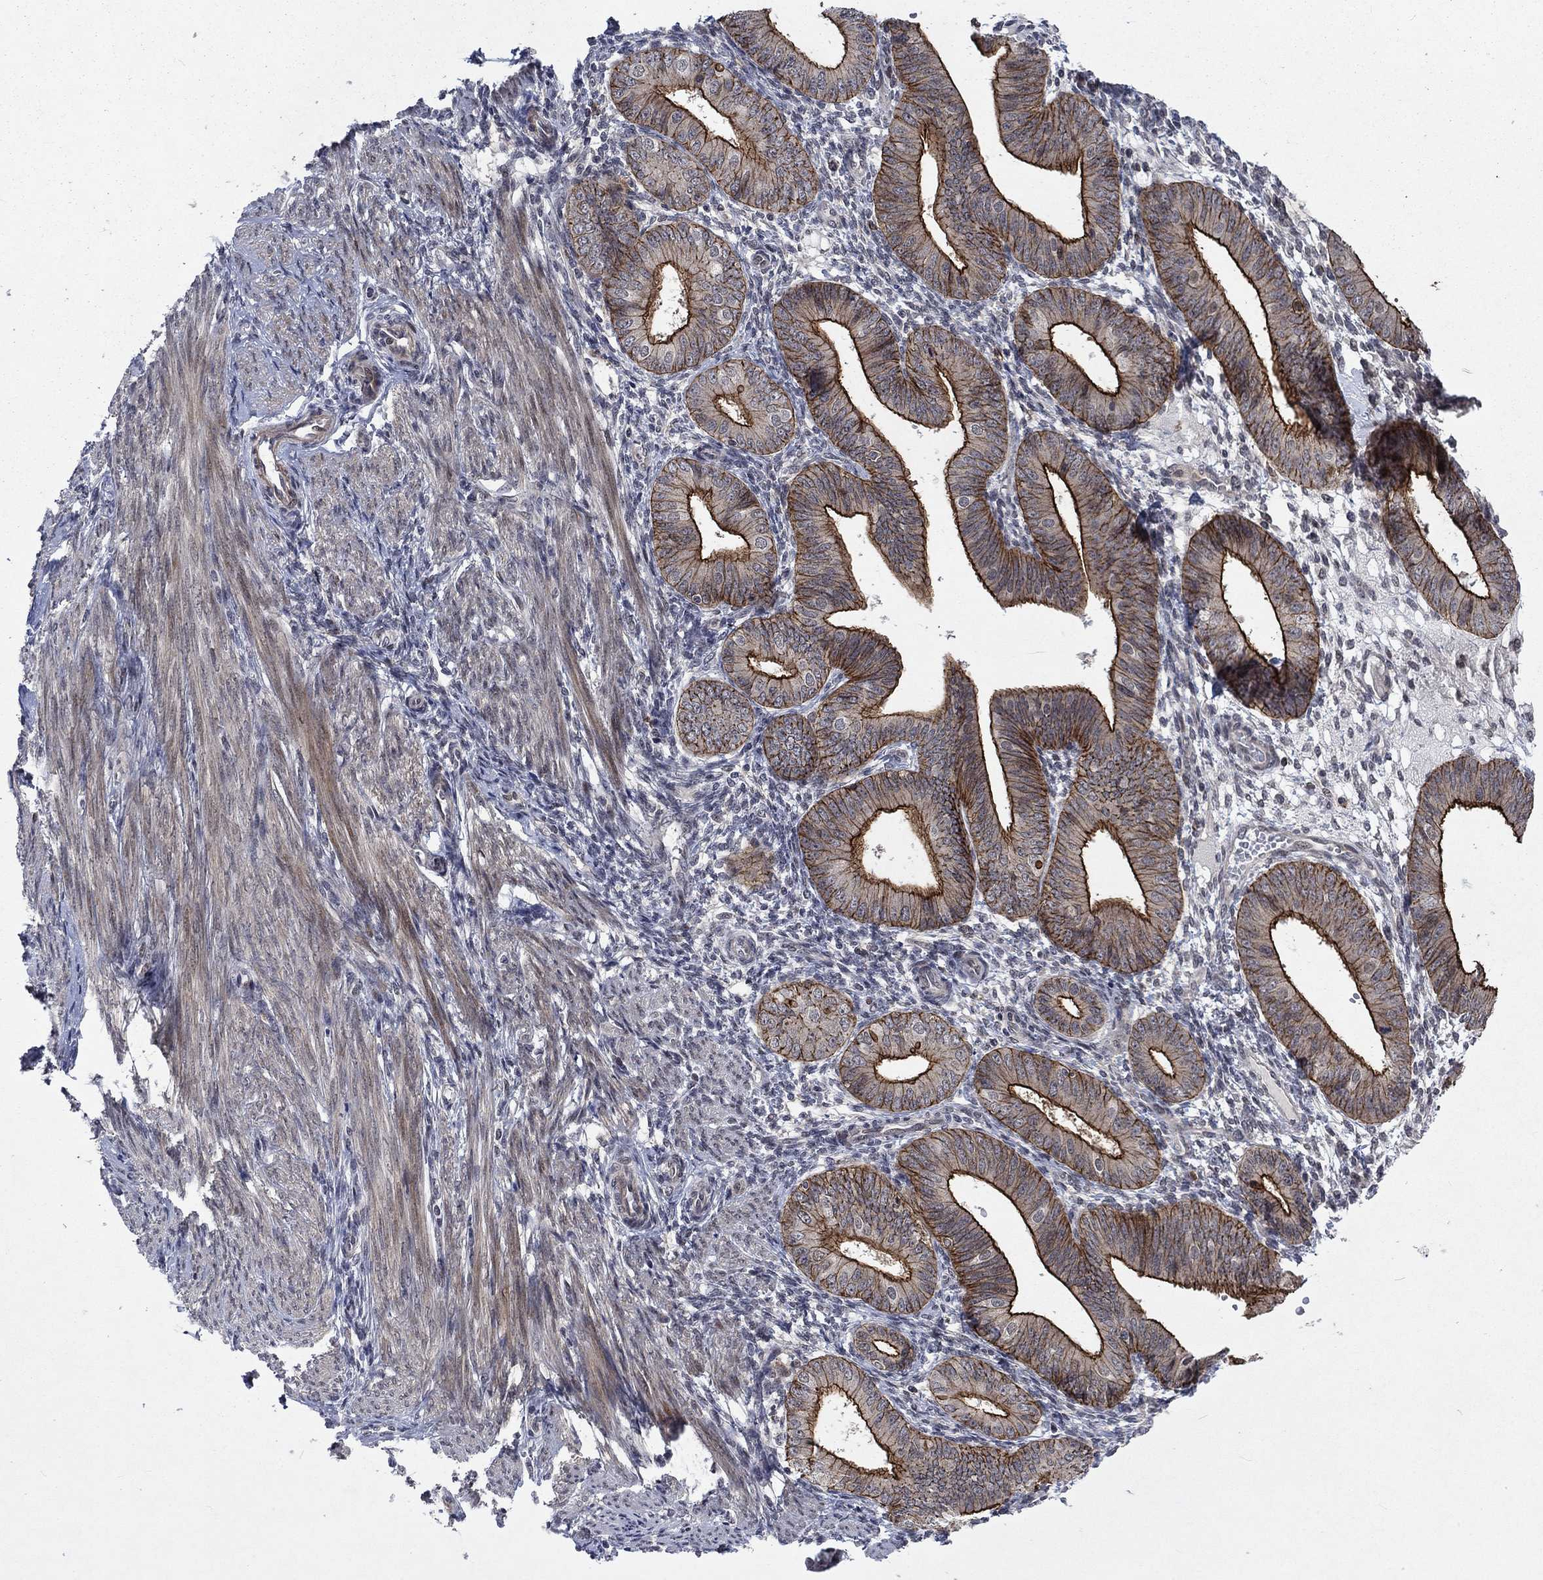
{"staining": {"intensity": "negative", "quantity": "none", "location": "none"}, "tissue": "endometrium", "cell_type": "Cells in endometrial stroma", "image_type": "normal", "snomed": [{"axis": "morphology", "description": "Normal tissue, NOS"}, {"axis": "topography", "description": "Endometrium"}], "caption": "Protein analysis of unremarkable endometrium exhibits no significant positivity in cells in endometrial stroma. Nuclei are stained in blue.", "gene": "PPP1R9A", "patient": {"sex": "female", "age": 39}}